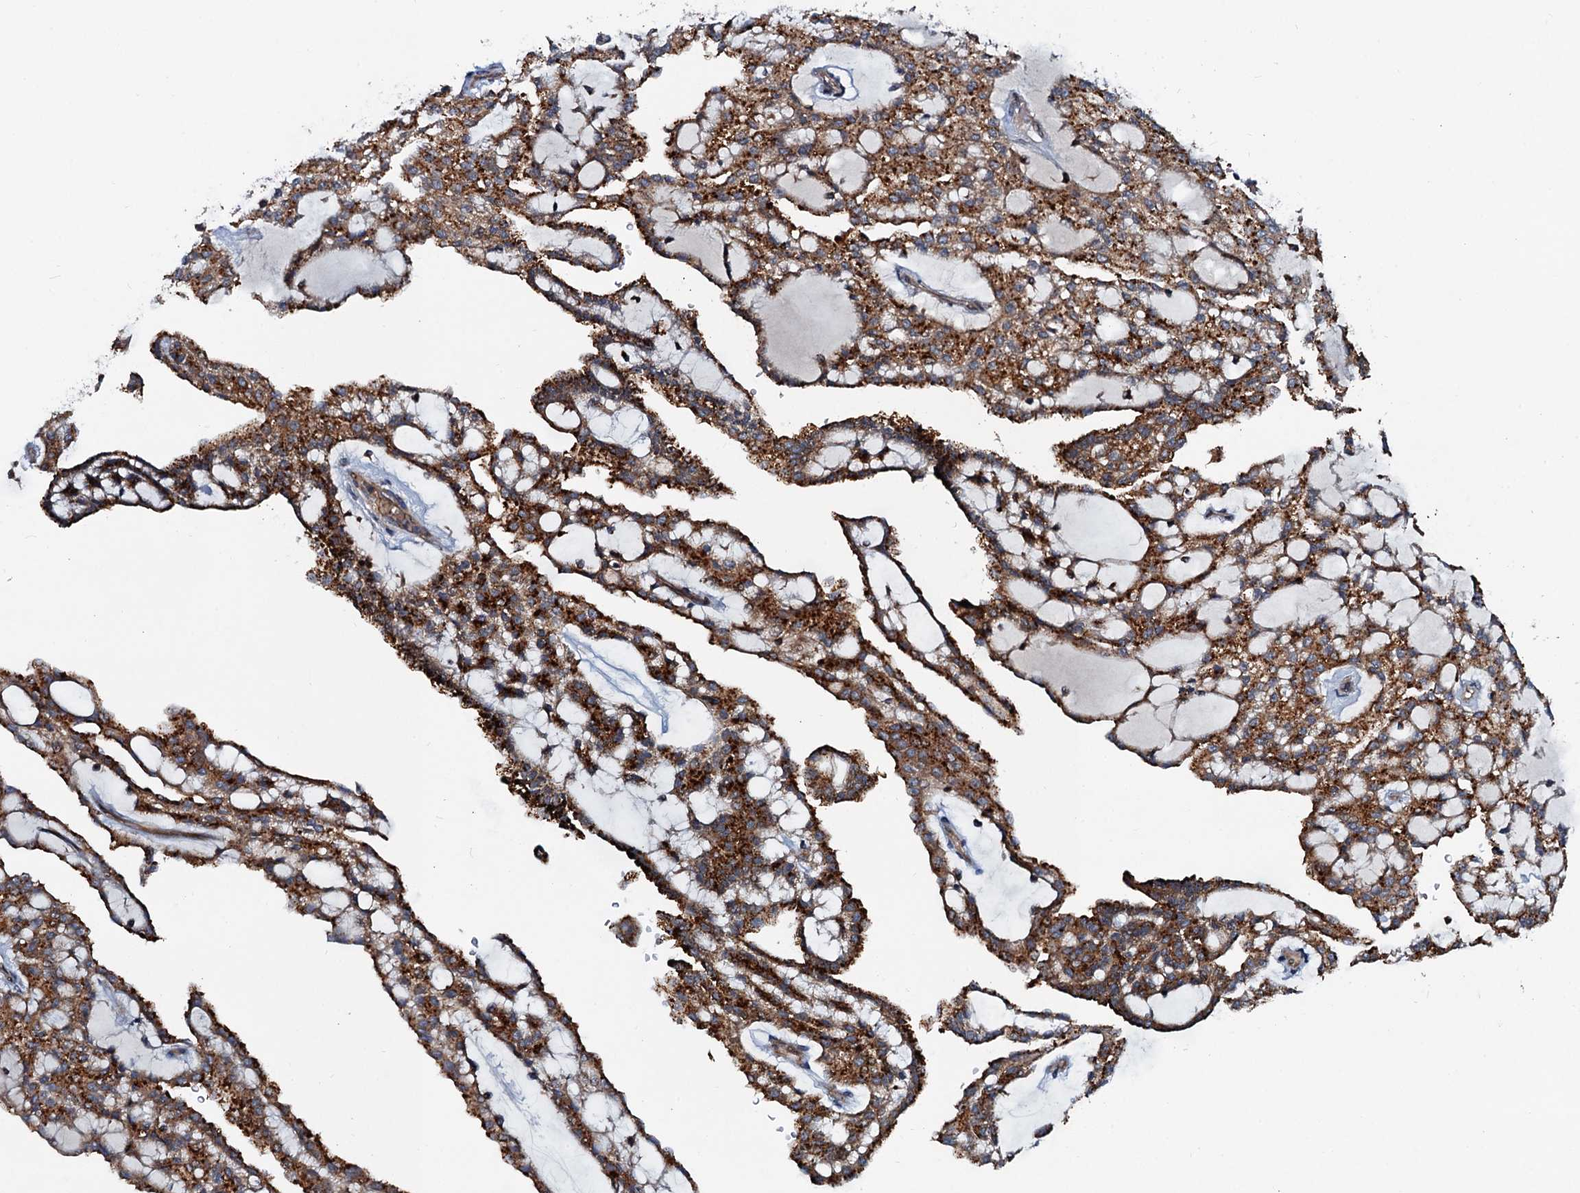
{"staining": {"intensity": "strong", "quantity": ">75%", "location": "cytoplasmic/membranous"}, "tissue": "renal cancer", "cell_type": "Tumor cells", "image_type": "cancer", "snomed": [{"axis": "morphology", "description": "Adenocarcinoma, NOS"}, {"axis": "topography", "description": "Kidney"}], "caption": "Immunohistochemical staining of human renal cancer exhibits high levels of strong cytoplasmic/membranous protein positivity in about >75% of tumor cells.", "gene": "EFL1", "patient": {"sex": "male", "age": 63}}